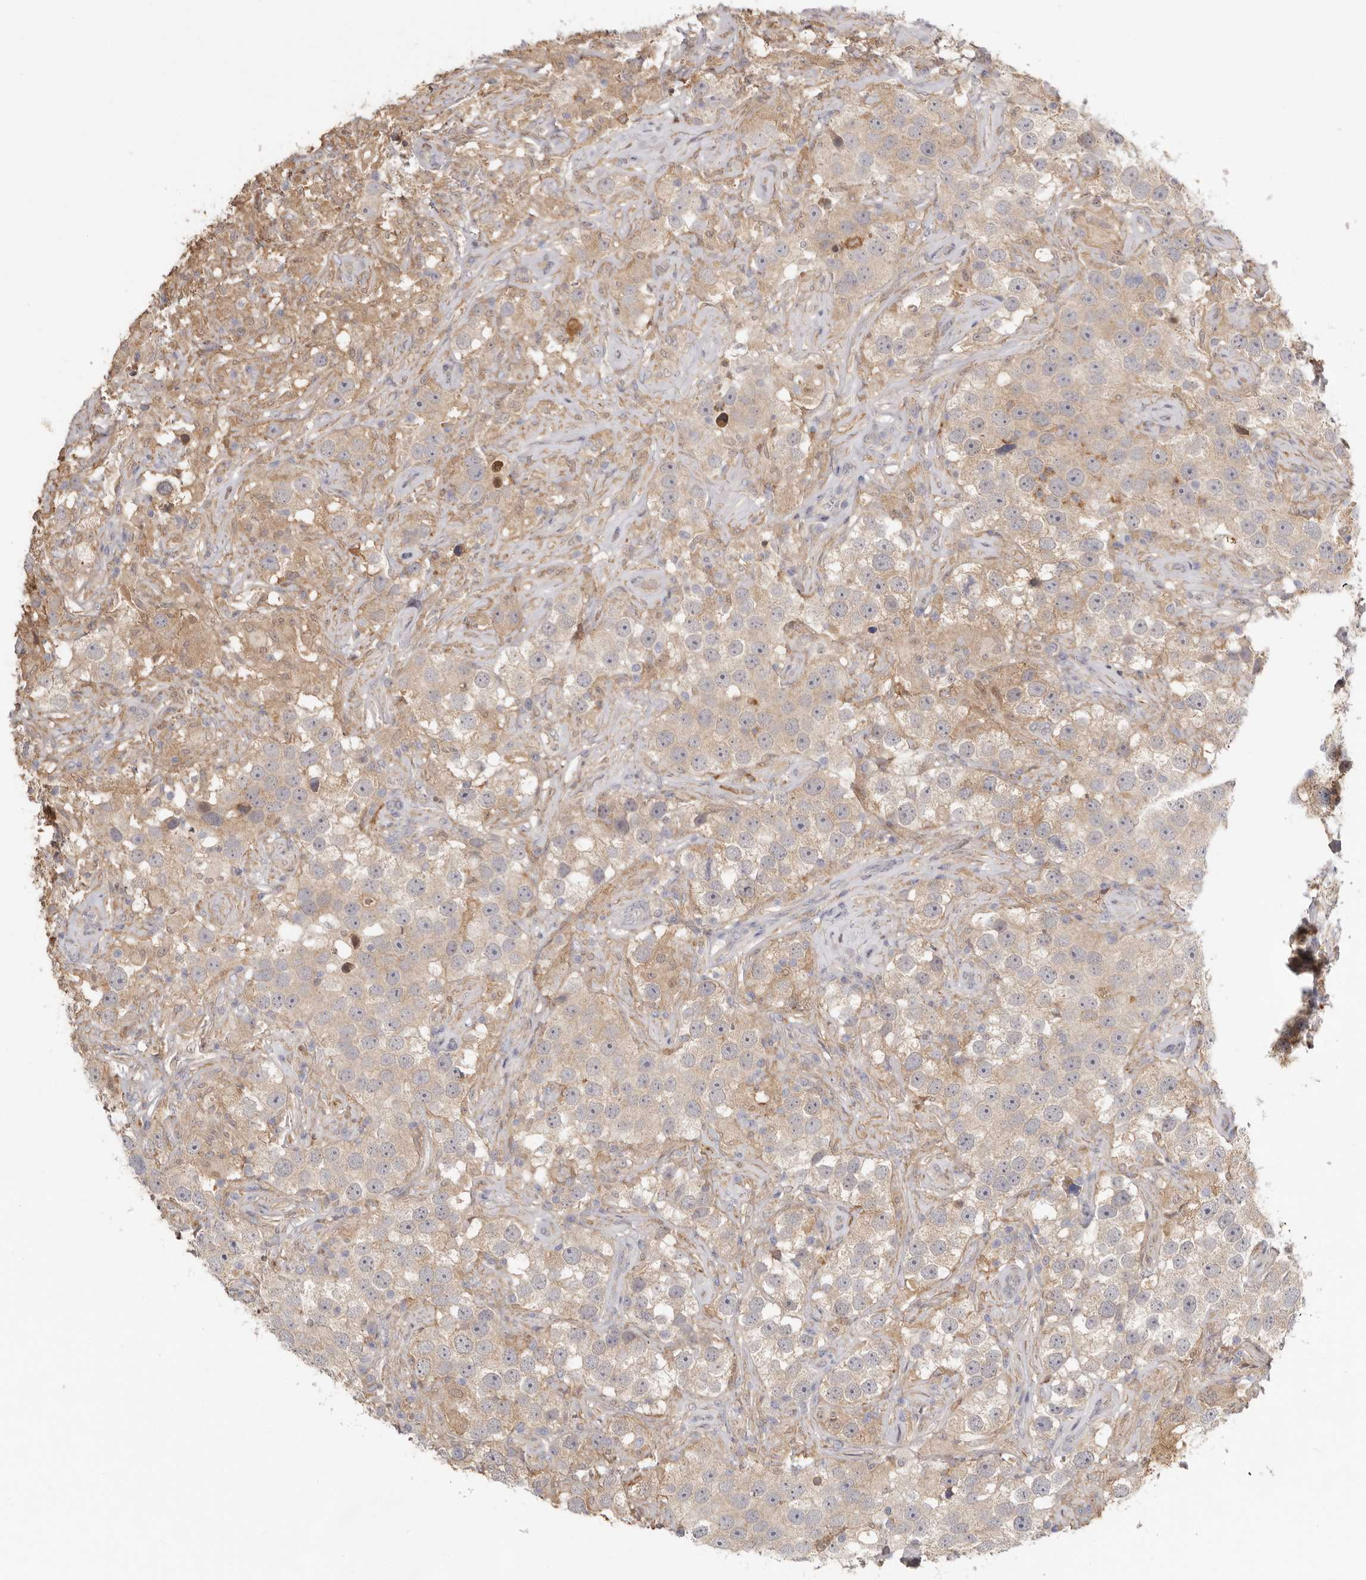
{"staining": {"intensity": "weak", "quantity": "25%-75%", "location": "cytoplasmic/membranous"}, "tissue": "testis cancer", "cell_type": "Tumor cells", "image_type": "cancer", "snomed": [{"axis": "morphology", "description": "Seminoma, NOS"}, {"axis": "topography", "description": "Testis"}], "caption": "Immunohistochemical staining of human testis cancer shows low levels of weak cytoplasmic/membranous protein expression in approximately 25%-75% of tumor cells.", "gene": "MSRB2", "patient": {"sex": "male", "age": 49}}